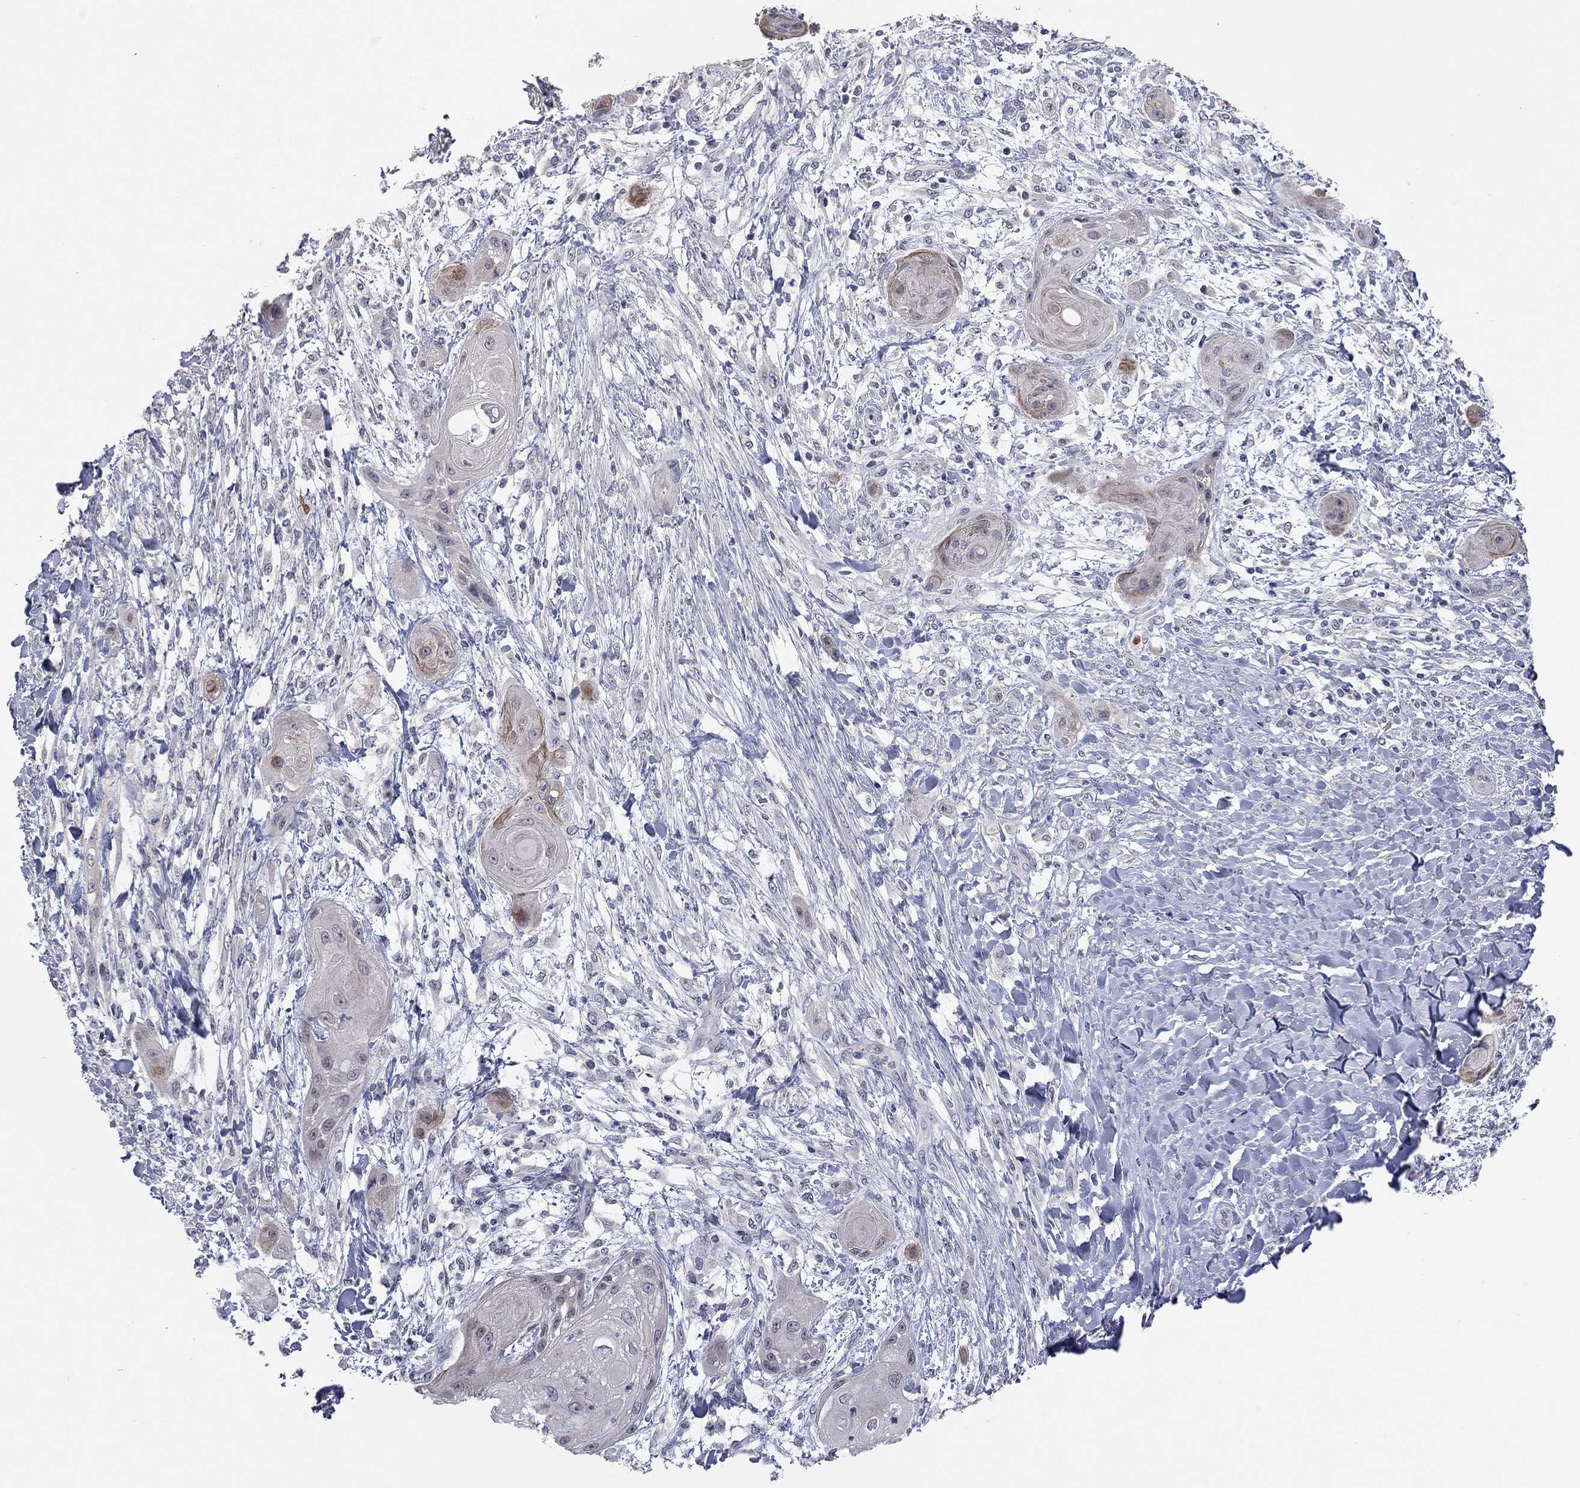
{"staining": {"intensity": "moderate", "quantity": "<25%", "location": "cytoplasmic/membranous"}, "tissue": "skin cancer", "cell_type": "Tumor cells", "image_type": "cancer", "snomed": [{"axis": "morphology", "description": "Squamous cell carcinoma, NOS"}, {"axis": "topography", "description": "Skin"}], "caption": "A low amount of moderate cytoplasmic/membranous expression is appreciated in about <25% of tumor cells in skin cancer (squamous cell carcinoma) tissue.", "gene": "FABP12", "patient": {"sex": "male", "age": 62}}